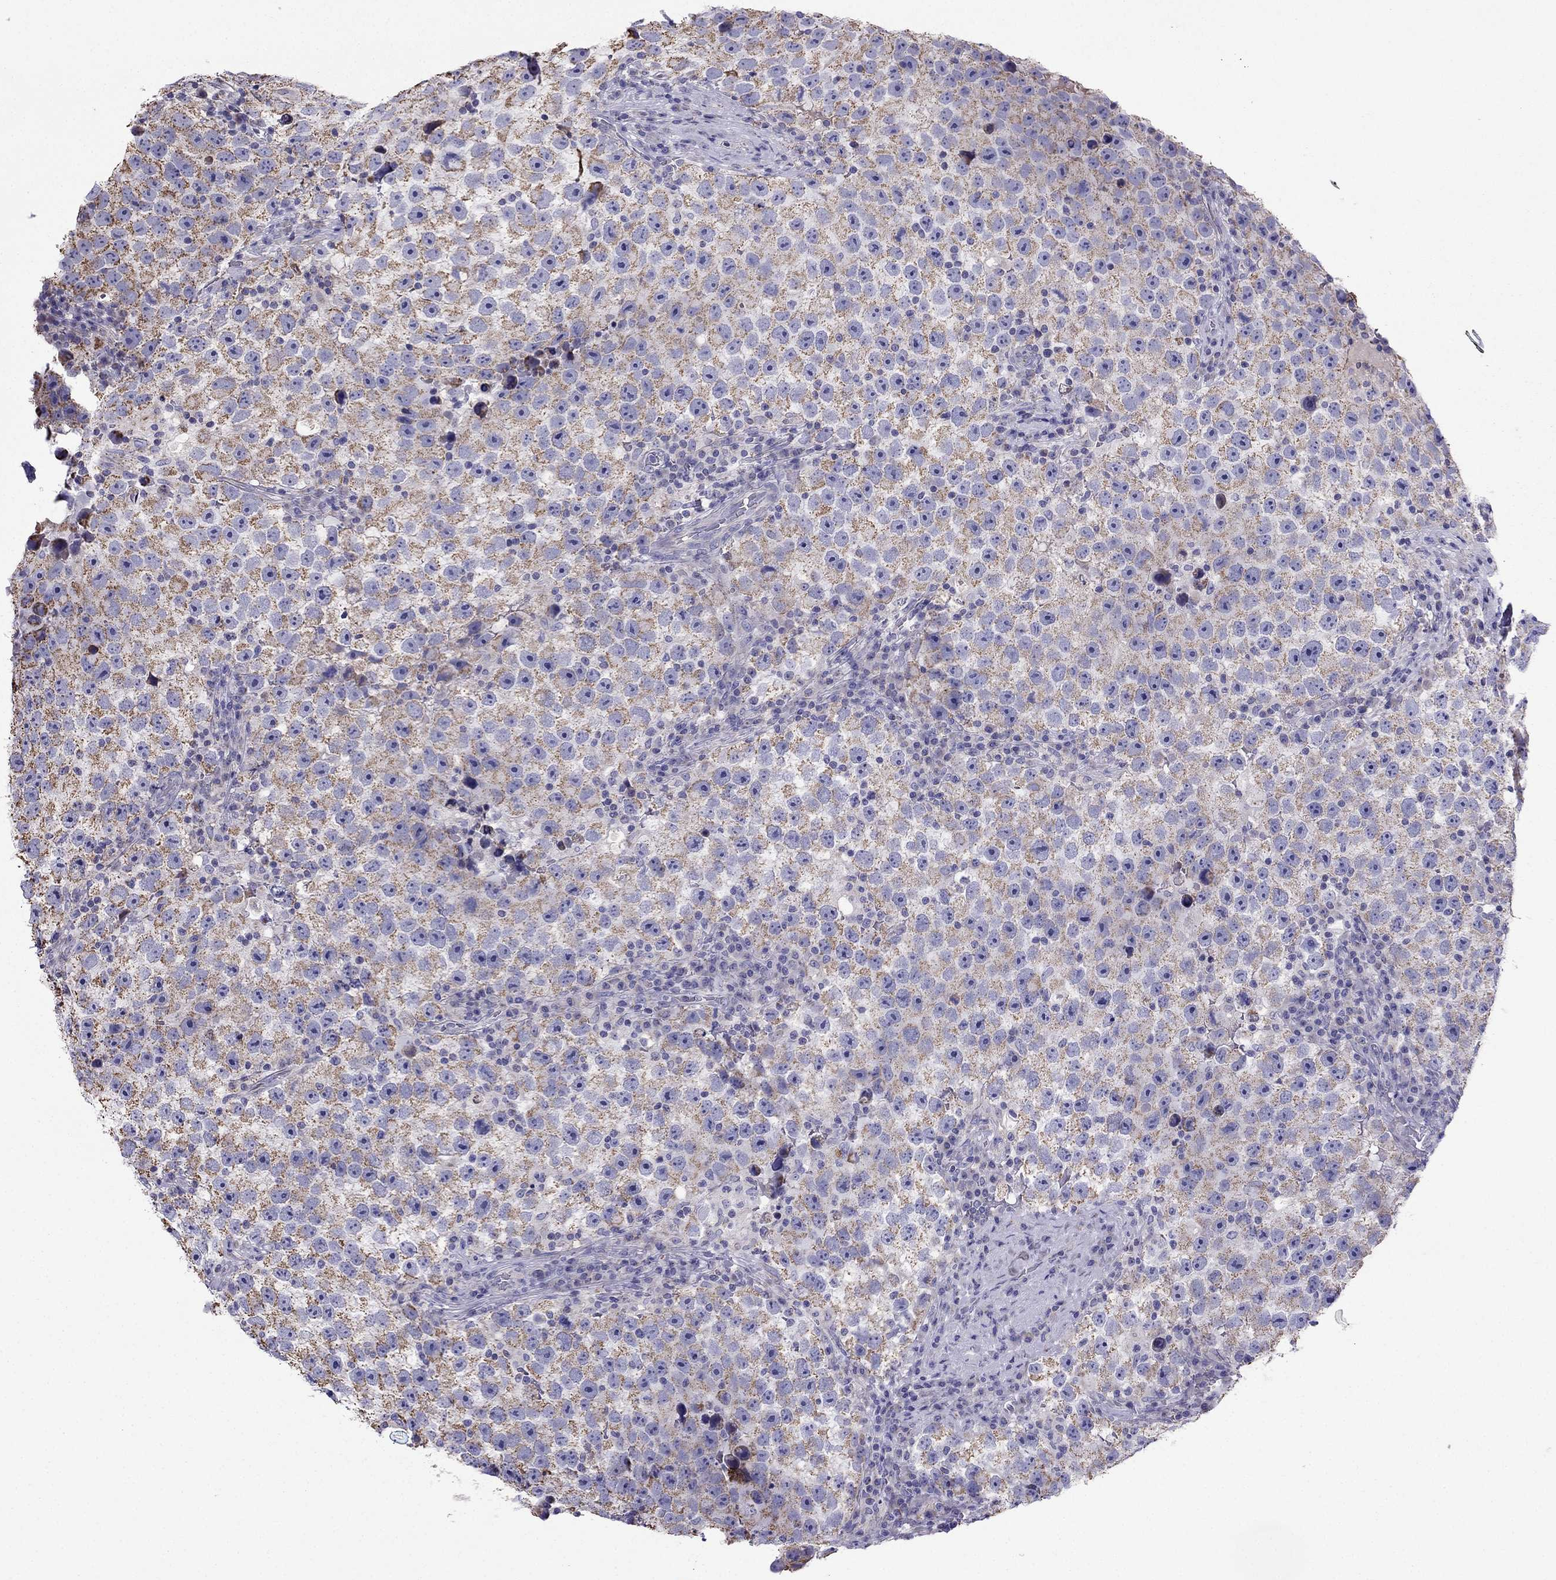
{"staining": {"intensity": "moderate", "quantity": ">75%", "location": "cytoplasmic/membranous"}, "tissue": "testis cancer", "cell_type": "Tumor cells", "image_type": "cancer", "snomed": [{"axis": "morphology", "description": "Normal tissue, NOS"}, {"axis": "morphology", "description": "Seminoma, NOS"}, {"axis": "topography", "description": "Testis"}], "caption": "Immunohistochemistry (IHC) of testis cancer (seminoma) exhibits medium levels of moderate cytoplasmic/membranous positivity in about >75% of tumor cells.", "gene": "DSC1", "patient": {"sex": "male", "age": 31}}